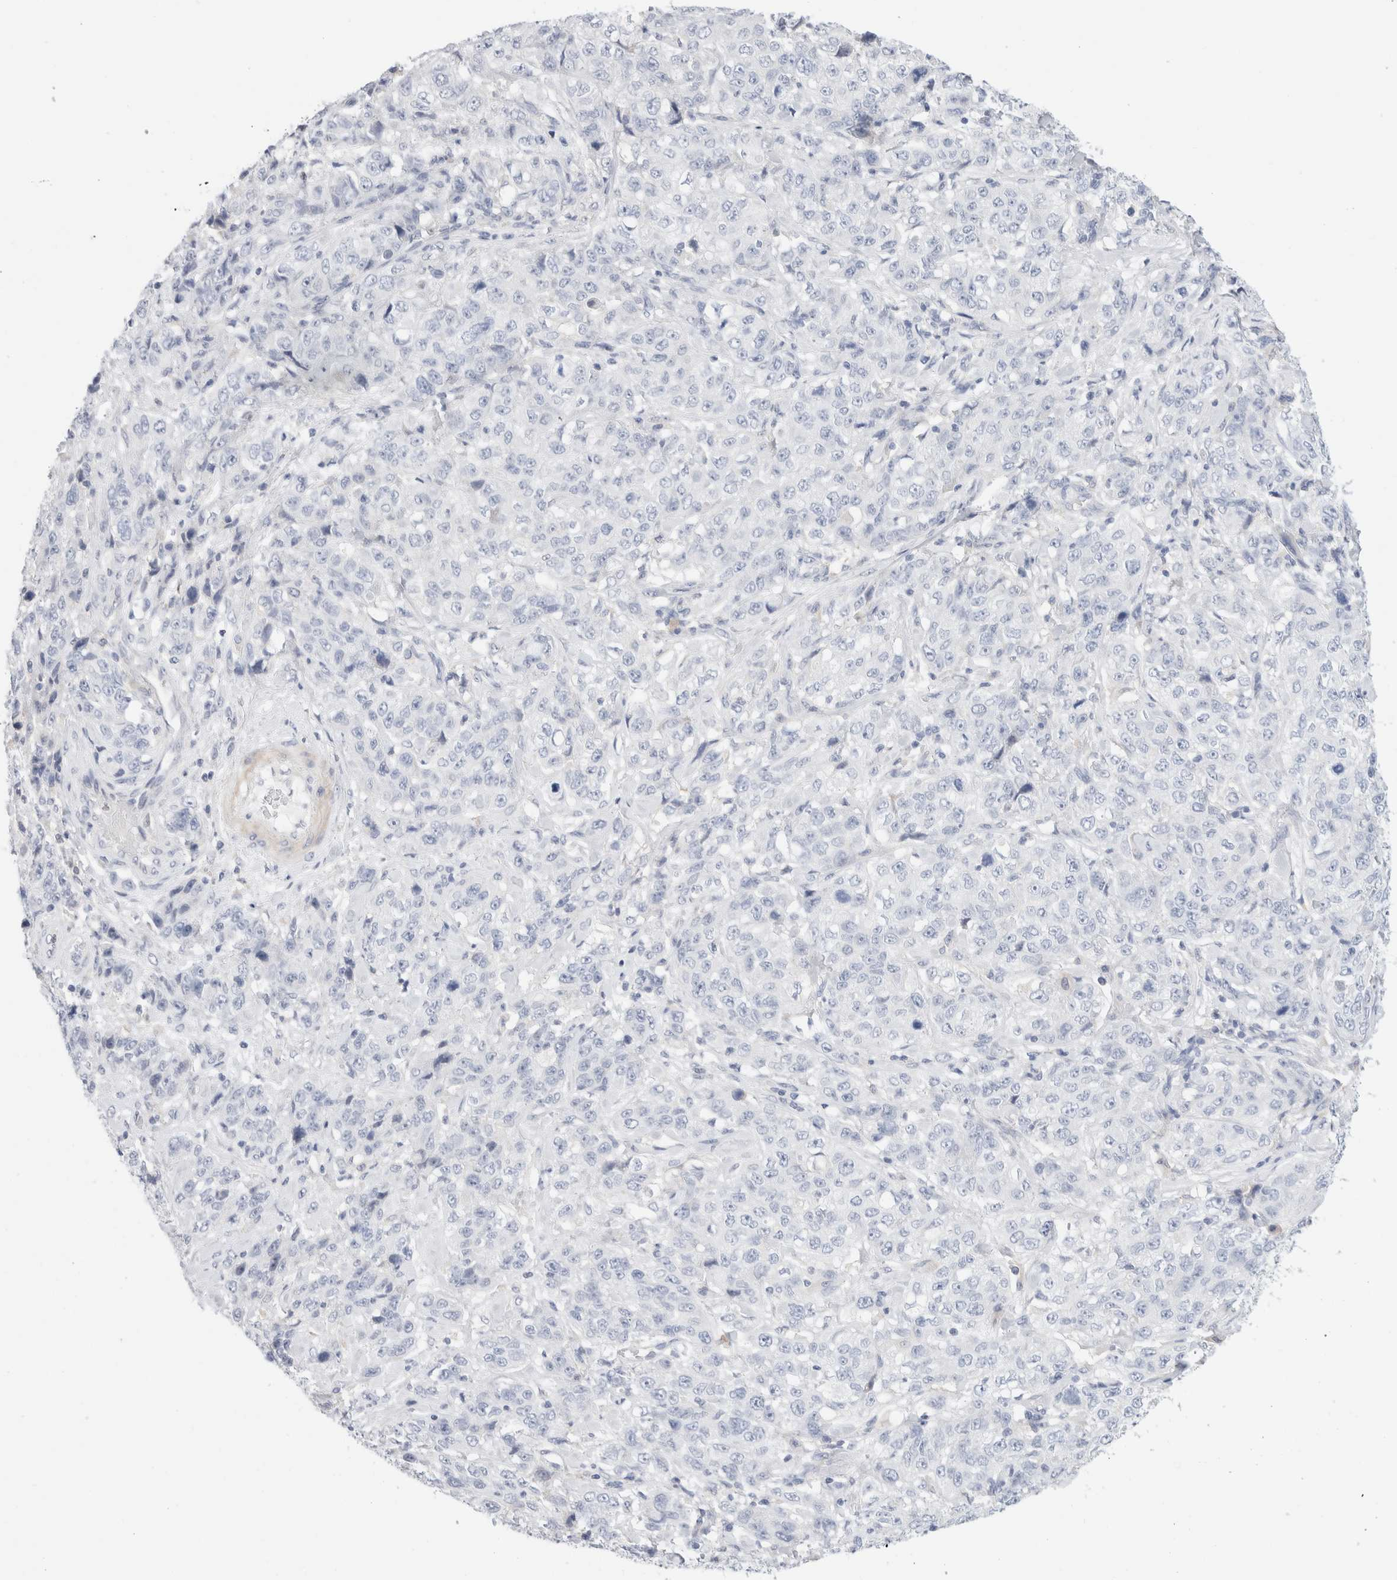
{"staining": {"intensity": "negative", "quantity": "none", "location": "none"}, "tissue": "stomach cancer", "cell_type": "Tumor cells", "image_type": "cancer", "snomed": [{"axis": "morphology", "description": "Adenocarcinoma, NOS"}, {"axis": "topography", "description": "Stomach"}], "caption": "This is an immunohistochemistry image of human stomach adenocarcinoma. There is no positivity in tumor cells.", "gene": "ADAM30", "patient": {"sex": "male", "age": 48}}